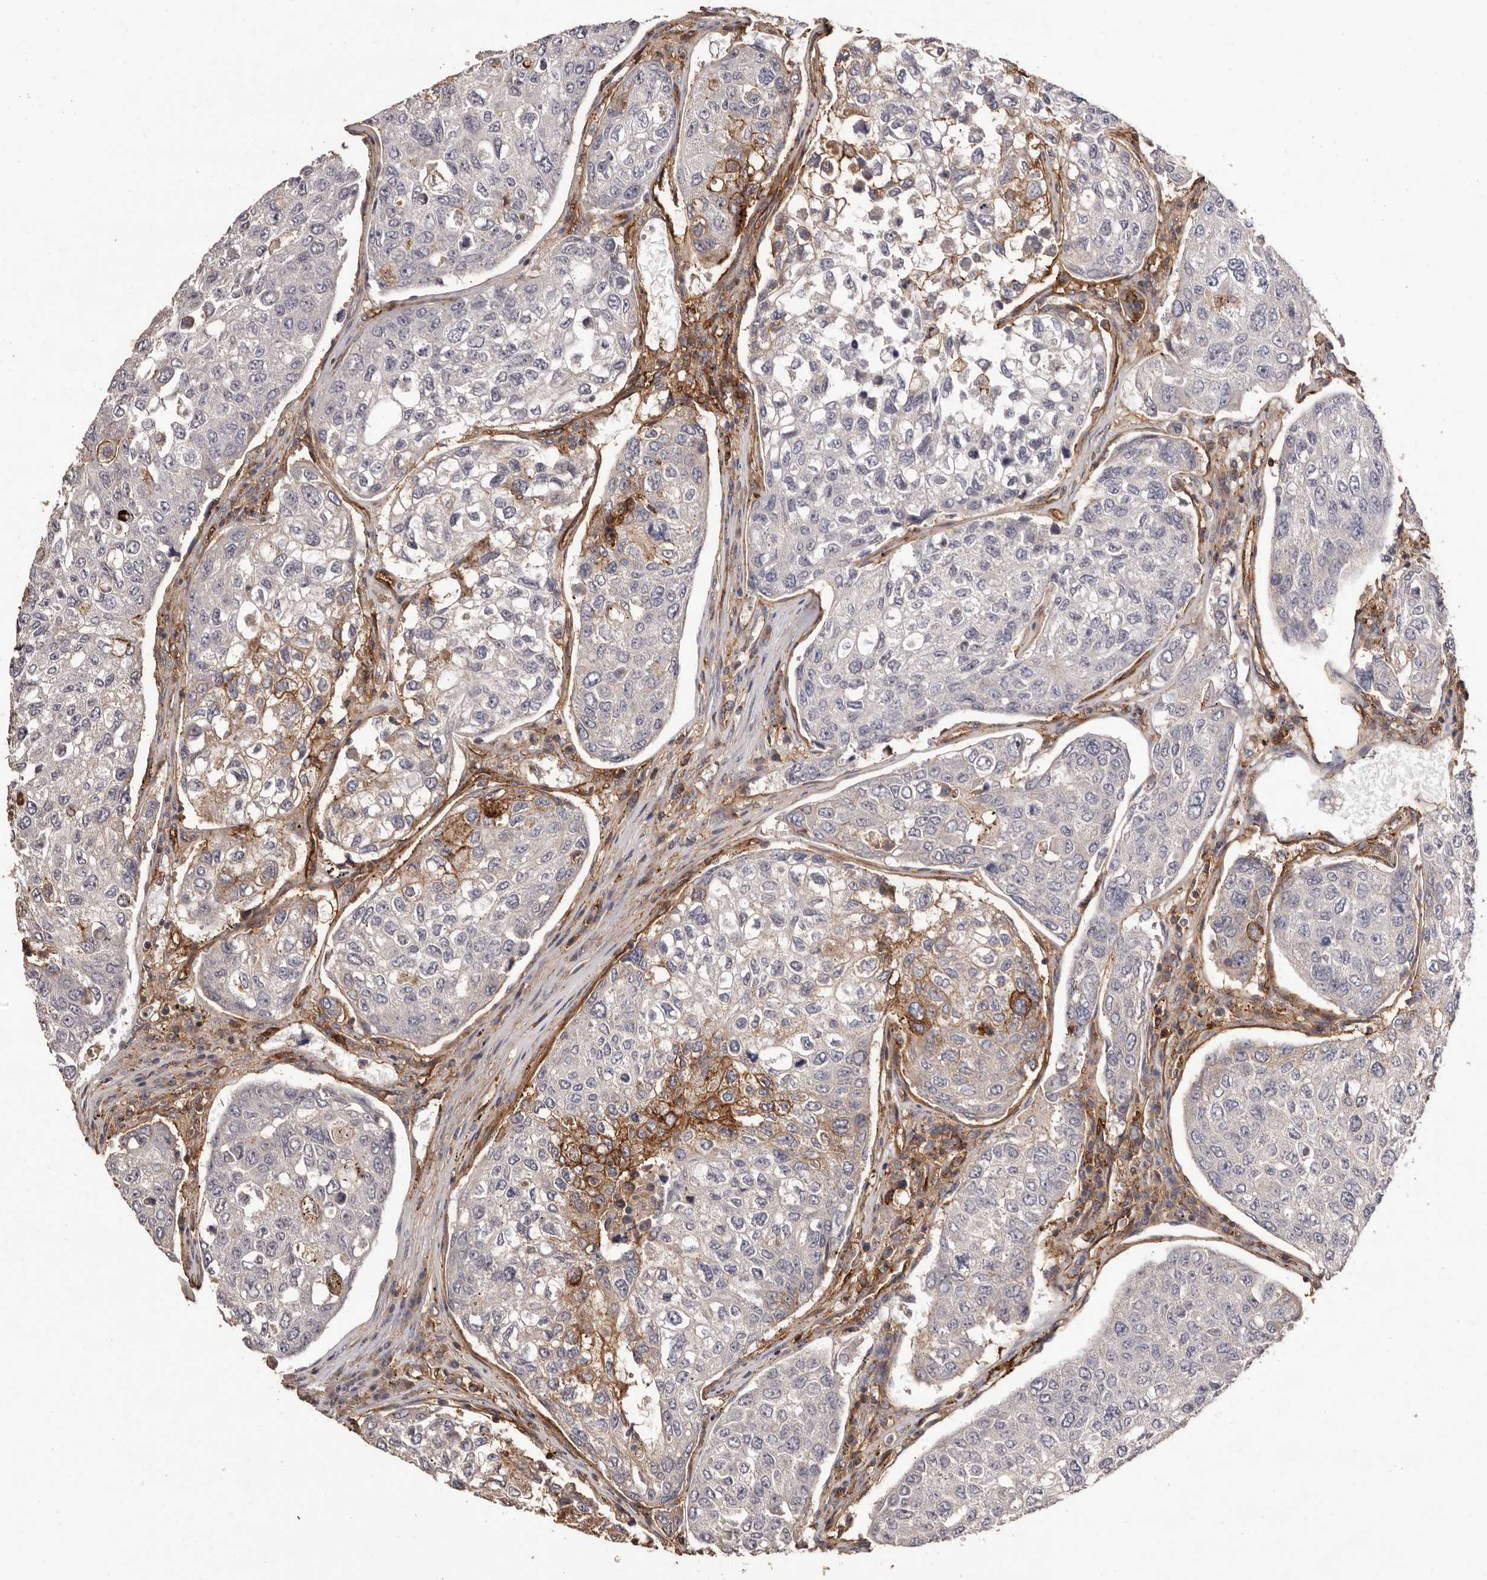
{"staining": {"intensity": "moderate", "quantity": "<25%", "location": "cytoplasmic/membranous"}, "tissue": "urothelial cancer", "cell_type": "Tumor cells", "image_type": "cancer", "snomed": [{"axis": "morphology", "description": "Urothelial carcinoma, High grade"}, {"axis": "topography", "description": "Lymph node"}, {"axis": "topography", "description": "Urinary bladder"}], "caption": "This image exhibits immunohistochemistry (IHC) staining of urothelial cancer, with low moderate cytoplasmic/membranous positivity in about <25% of tumor cells.", "gene": "MMACHC", "patient": {"sex": "male", "age": 51}}